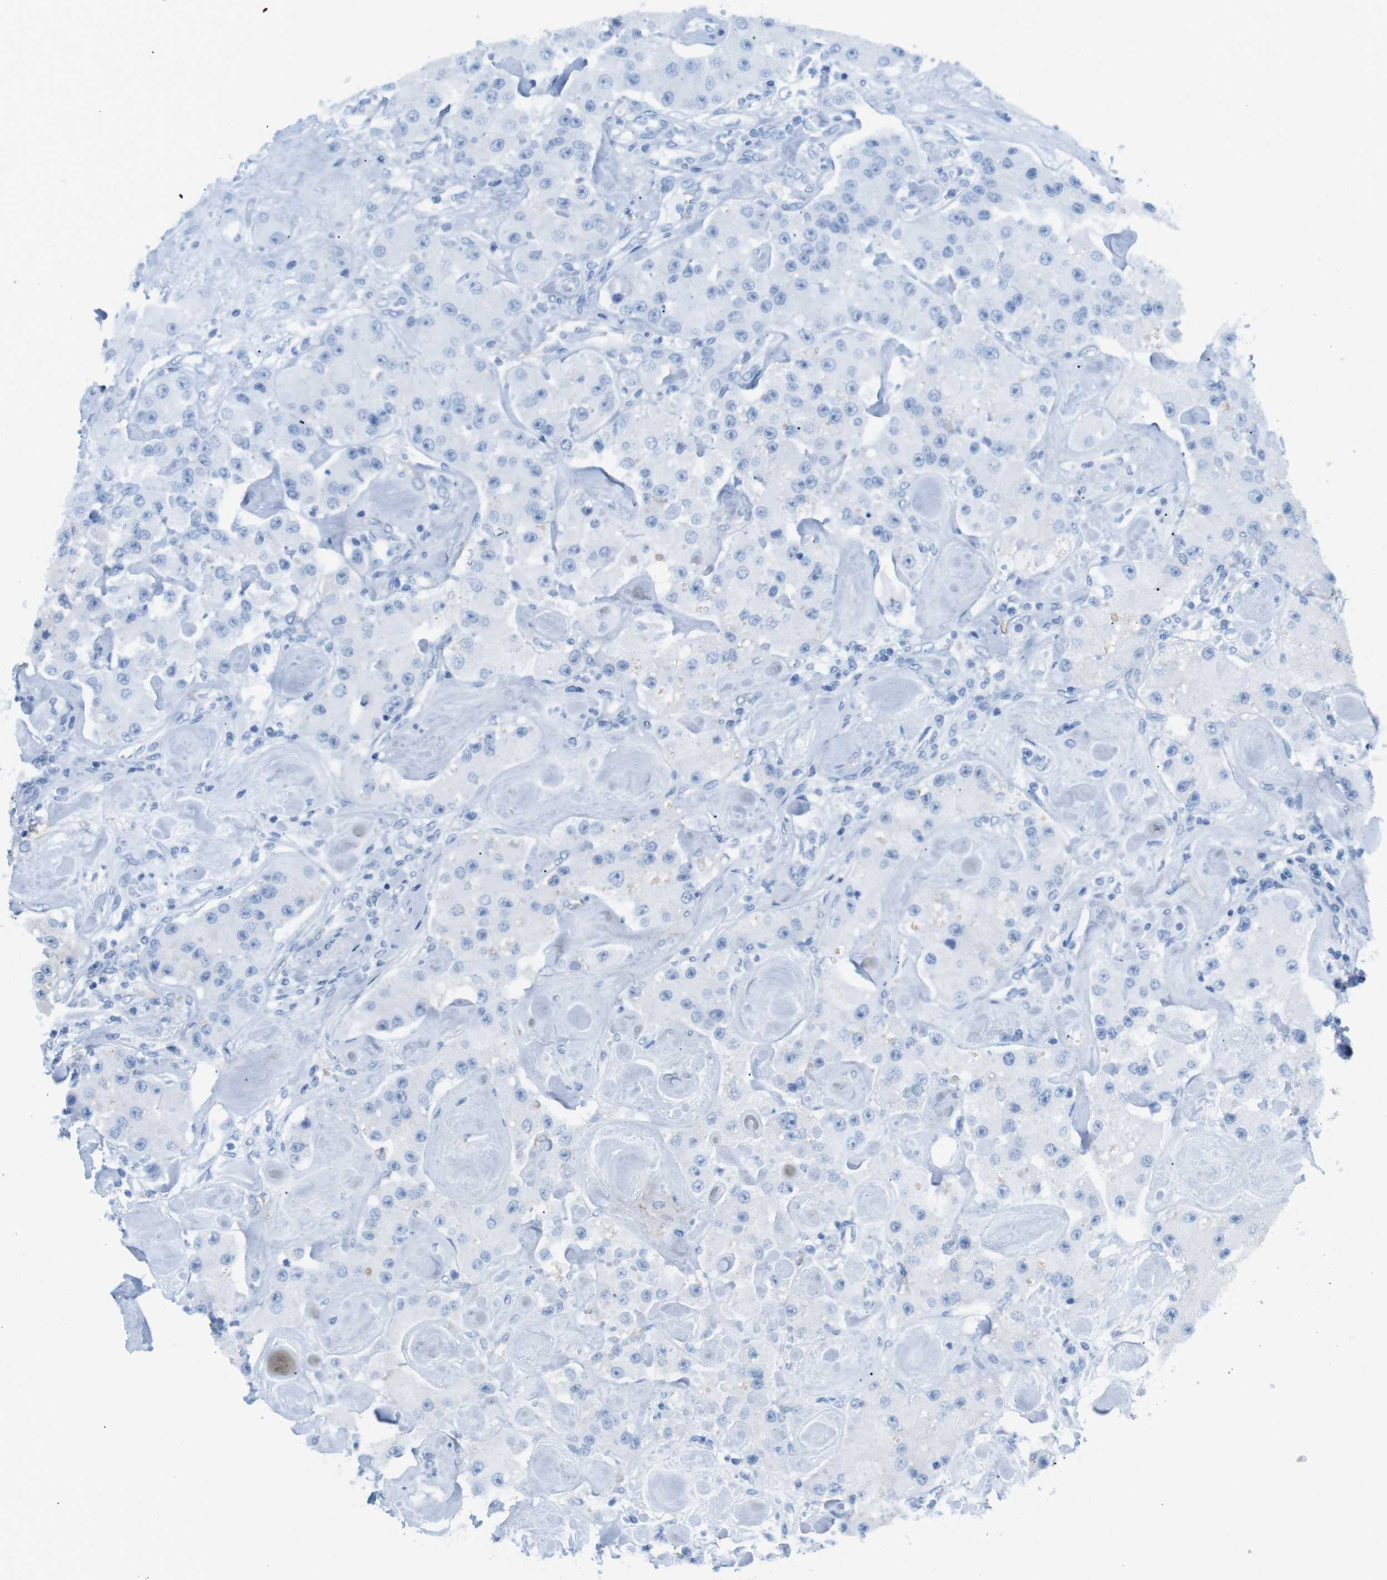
{"staining": {"intensity": "negative", "quantity": "none", "location": "none"}, "tissue": "carcinoid", "cell_type": "Tumor cells", "image_type": "cancer", "snomed": [{"axis": "morphology", "description": "Carcinoid, malignant, NOS"}, {"axis": "topography", "description": "Pancreas"}], "caption": "There is no significant positivity in tumor cells of carcinoid.", "gene": "TNFRSF4", "patient": {"sex": "male", "age": 41}}